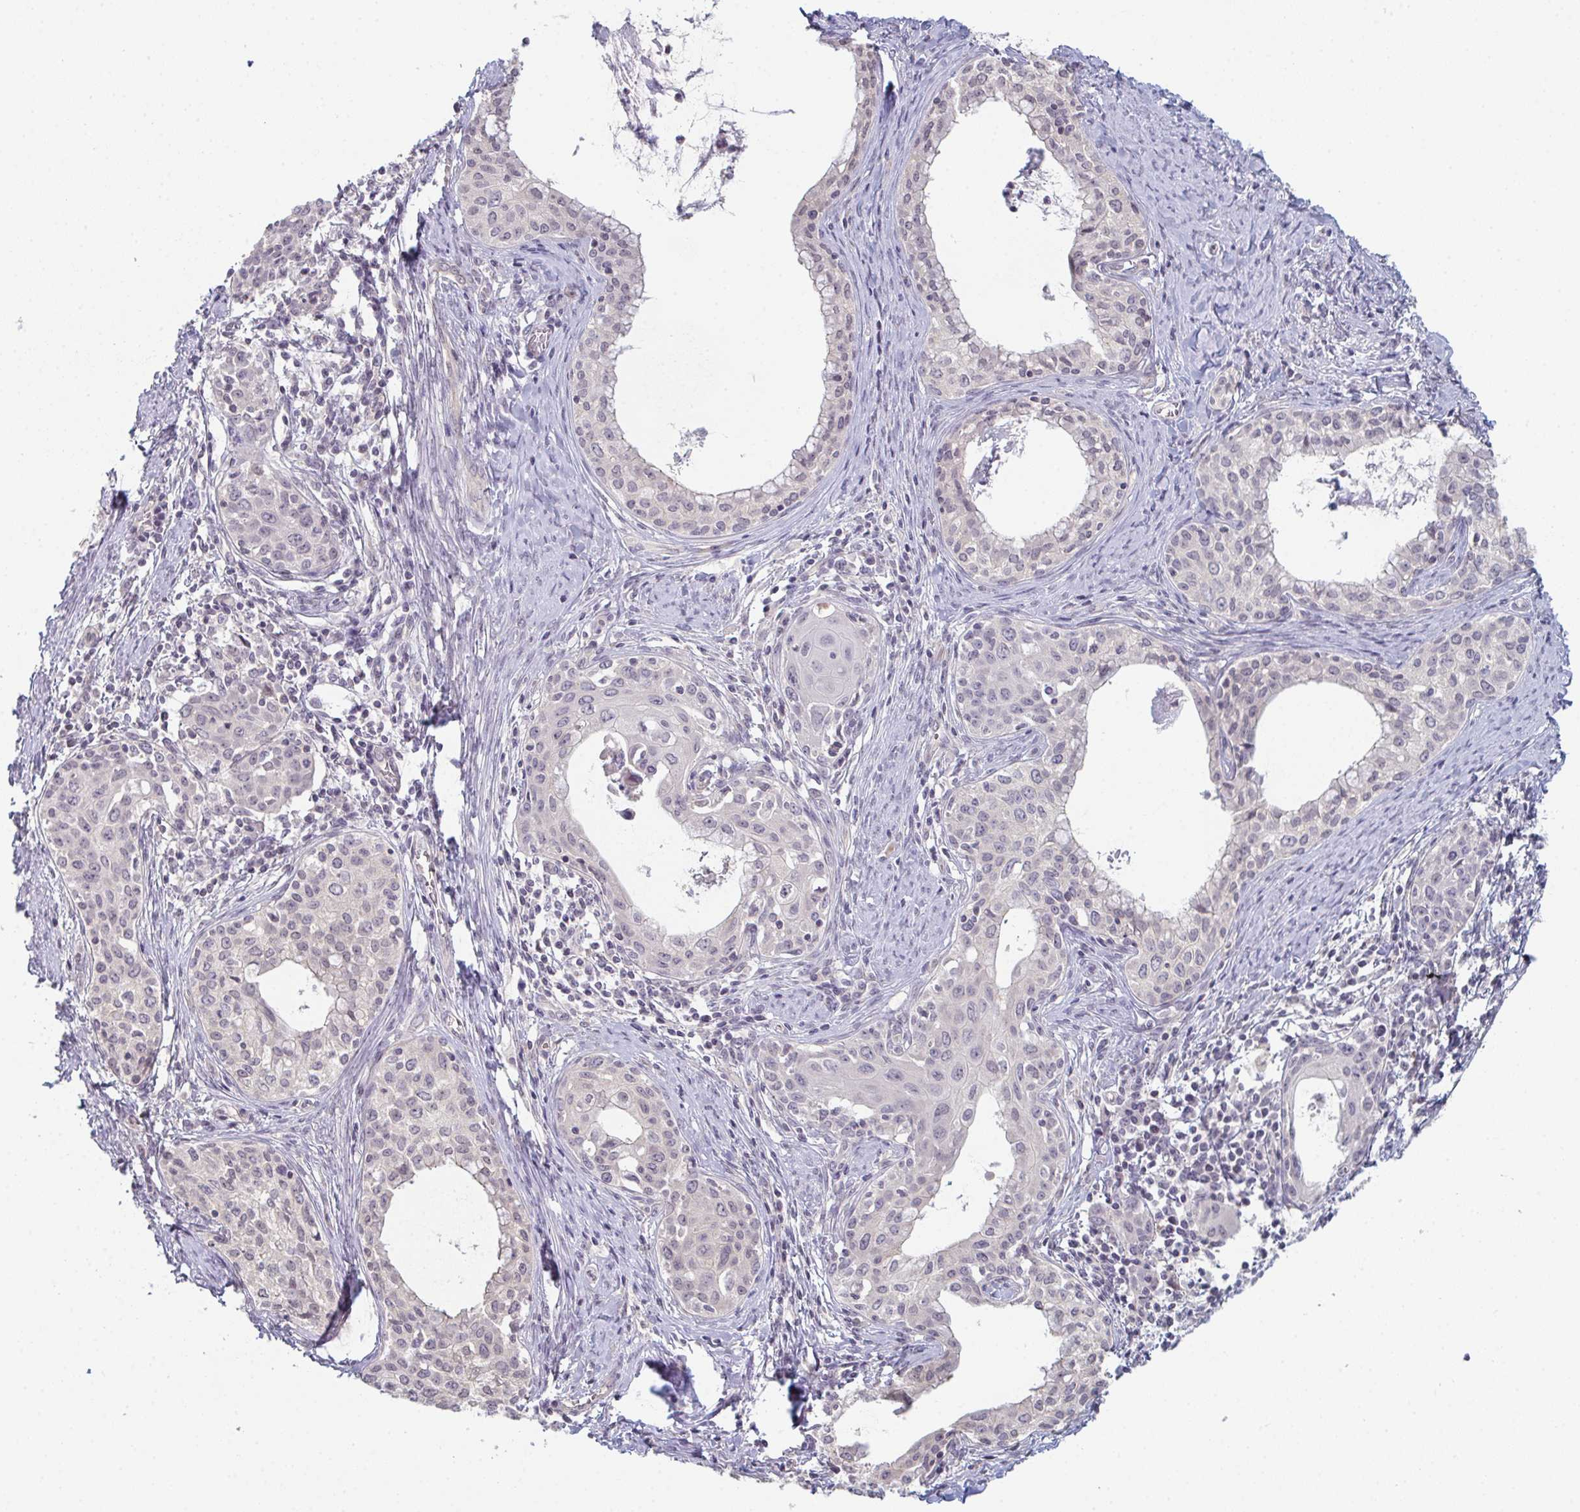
{"staining": {"intensity": "negative", "quantity": "none", "location": "none"}, "tissue": "cervical cancer", "cell_type": "Tumor cells", "image_type": "cancer", "snomed": [{"axis": "morphology", "description": "Squamous cell carcinoma, NOS"}, {"axis": "morphology", "description": "Adenocarcinoma, NOS"}, {"axis": "topography", "description": "Cervix"}], "caption": "Cervical cancer (adenocarcinoma) stained for a protein using IHC shows no expression tumor cells.", "gene": "ZNF214", "patient": {"sex": "female", "age": 52}}